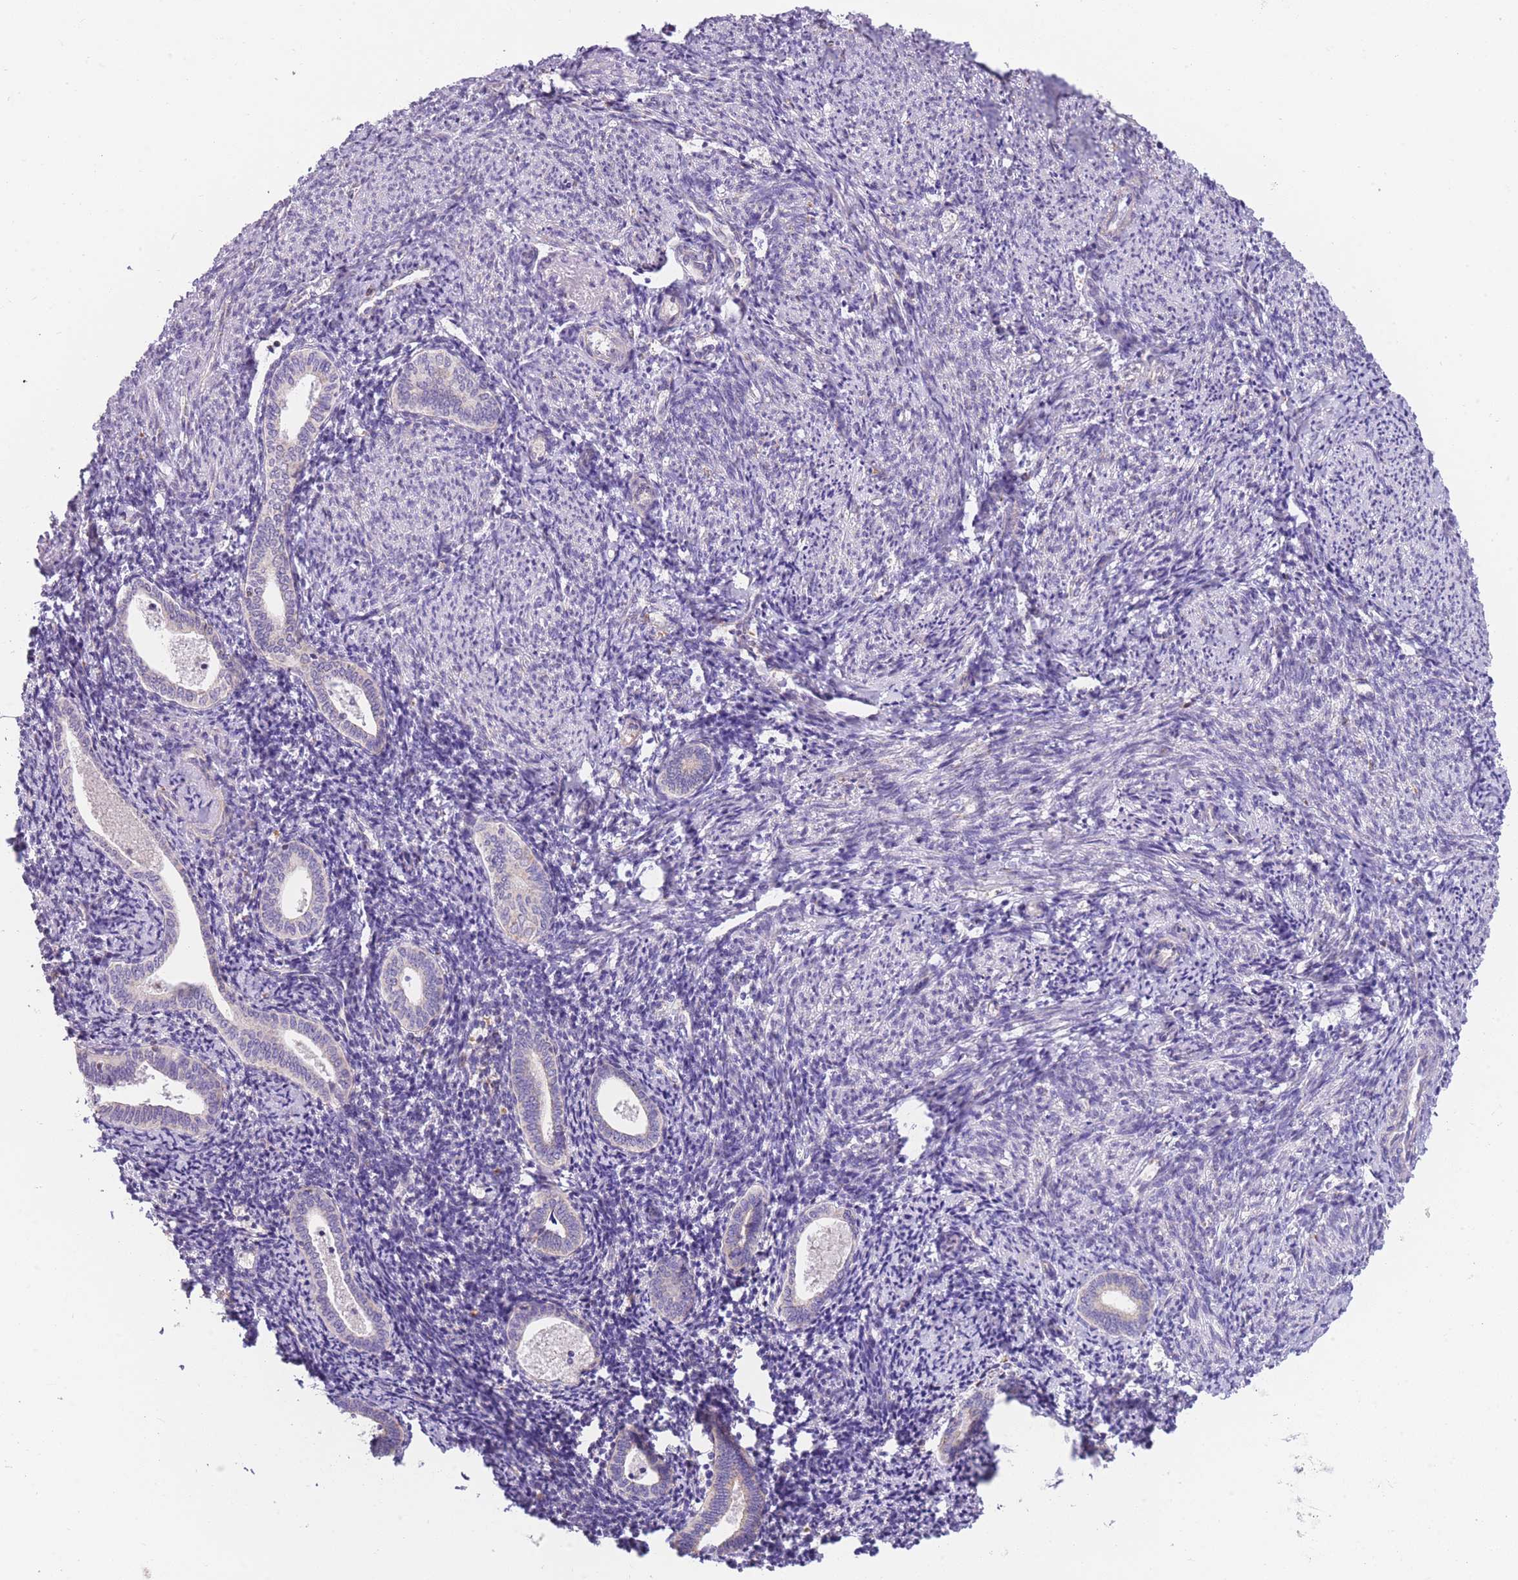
{"staining": {"intensity": "negative", "quantity": "none", "location": "none"}, "tissue": "endometrium", "cell_type": "Cells in endometrial stroma", "image_type": "normal", "snomed": [{"axis": "morphology", "description": "Normal tissue, NOS"}, {"axis": "topography", "description": "Endometrium"}], "caption": "Immunohistochemical staining of normal human endometrium demonstrates no significant staining in cells in endometrial stroma.", "gene": "BOLA2B", "patient": {"sex": "female", "age": 54}}